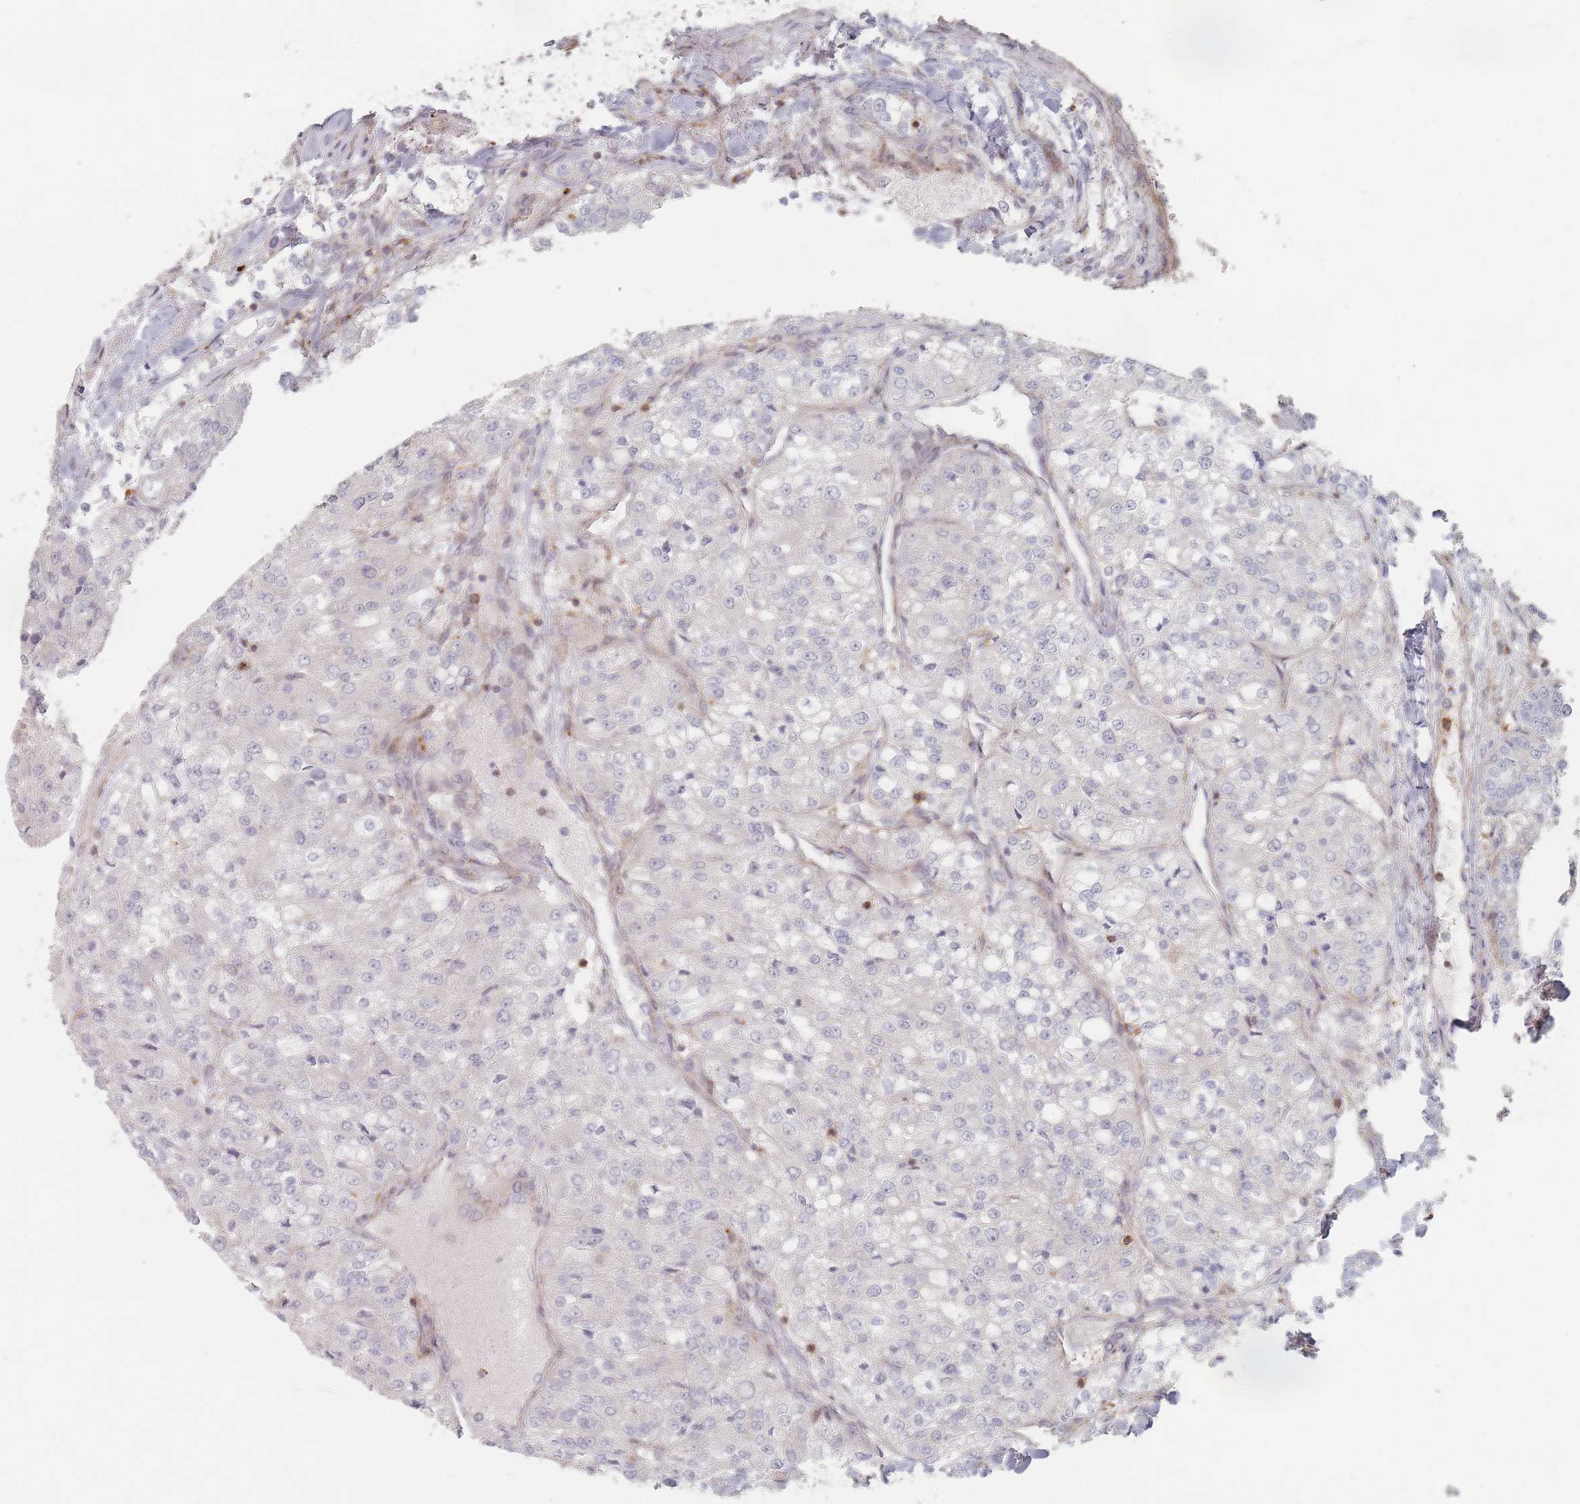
{"staining": {"intensity": "negative", "quantity": "none", "location": "none"}, "tissue": "renal cancer", "cell_type": "Tumor cells", "image_type": "cancer", "snomed": [{"axis": "morphology", "description": "Adenocarcinoma, NOS"}, {"axis": "topography", "description": "Kidney"}], "caption": "Histopathology image shows no significant protein positivity in tumor cells of renal adenocarcinoma.", "gene": "ZNF852", "patient": {"sex": "female", "age": 63}}